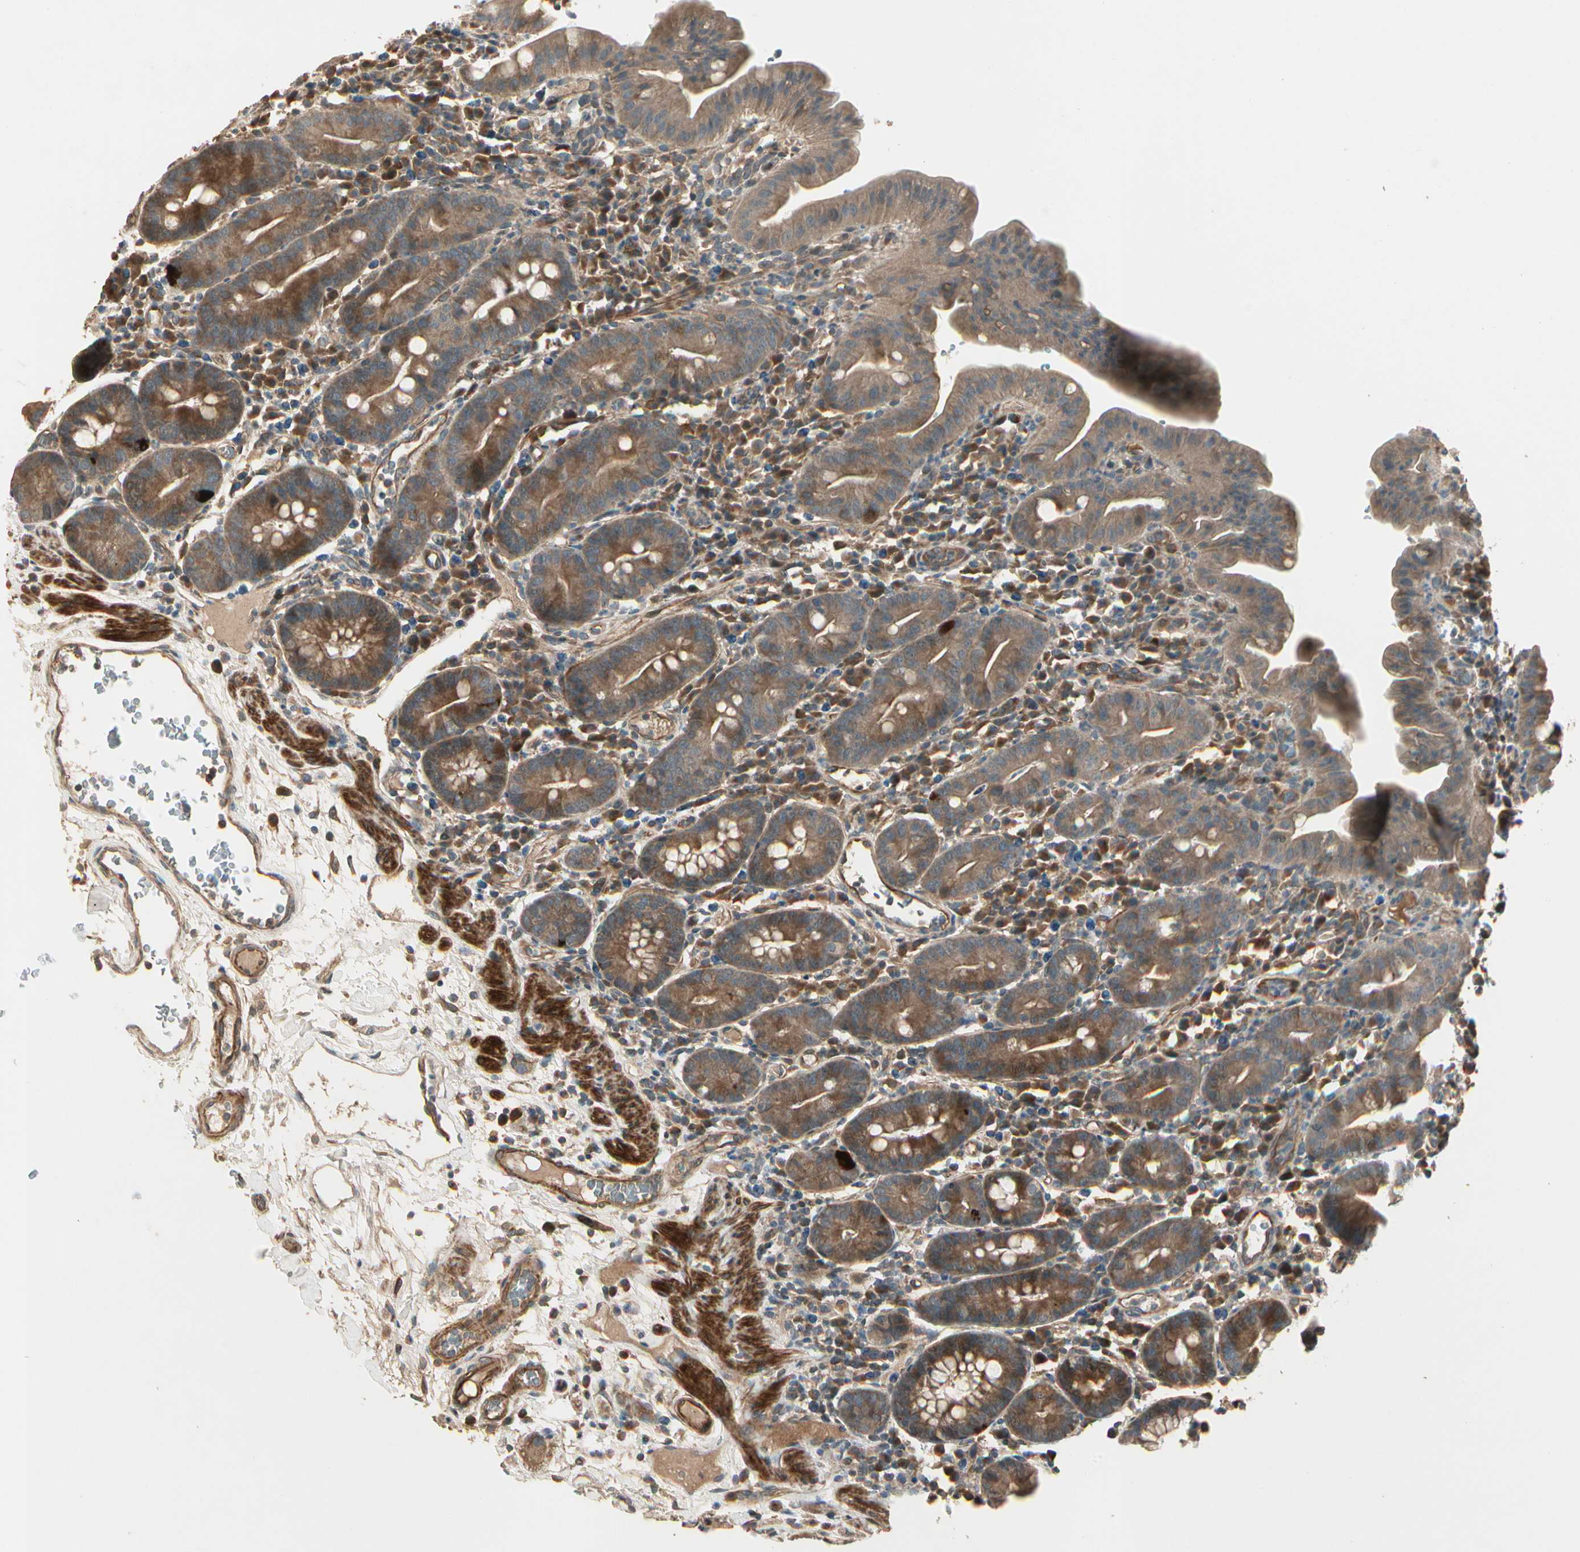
{"staining": {"intensity": "moderate", "quantity": ">75%", "location": "cytoplasmic/membranous"}, "tissue": "duodenum", "cell_type": "Glandular cells", "image_type": "normal", "snomed": [{"axis": "morphology", "description": "Normal tissue, NOS"}, {"axis": "topography", "description": "Duodenum"}], "caption": "Immunohistochemical staining of benign human duodenum reveals >75% levels of moderate cytoplasmic/membranous protein expression in approximately >75% of glandular cells.", "gene": "ACVR1", "patient": {"sex": "male", "age": 50}}